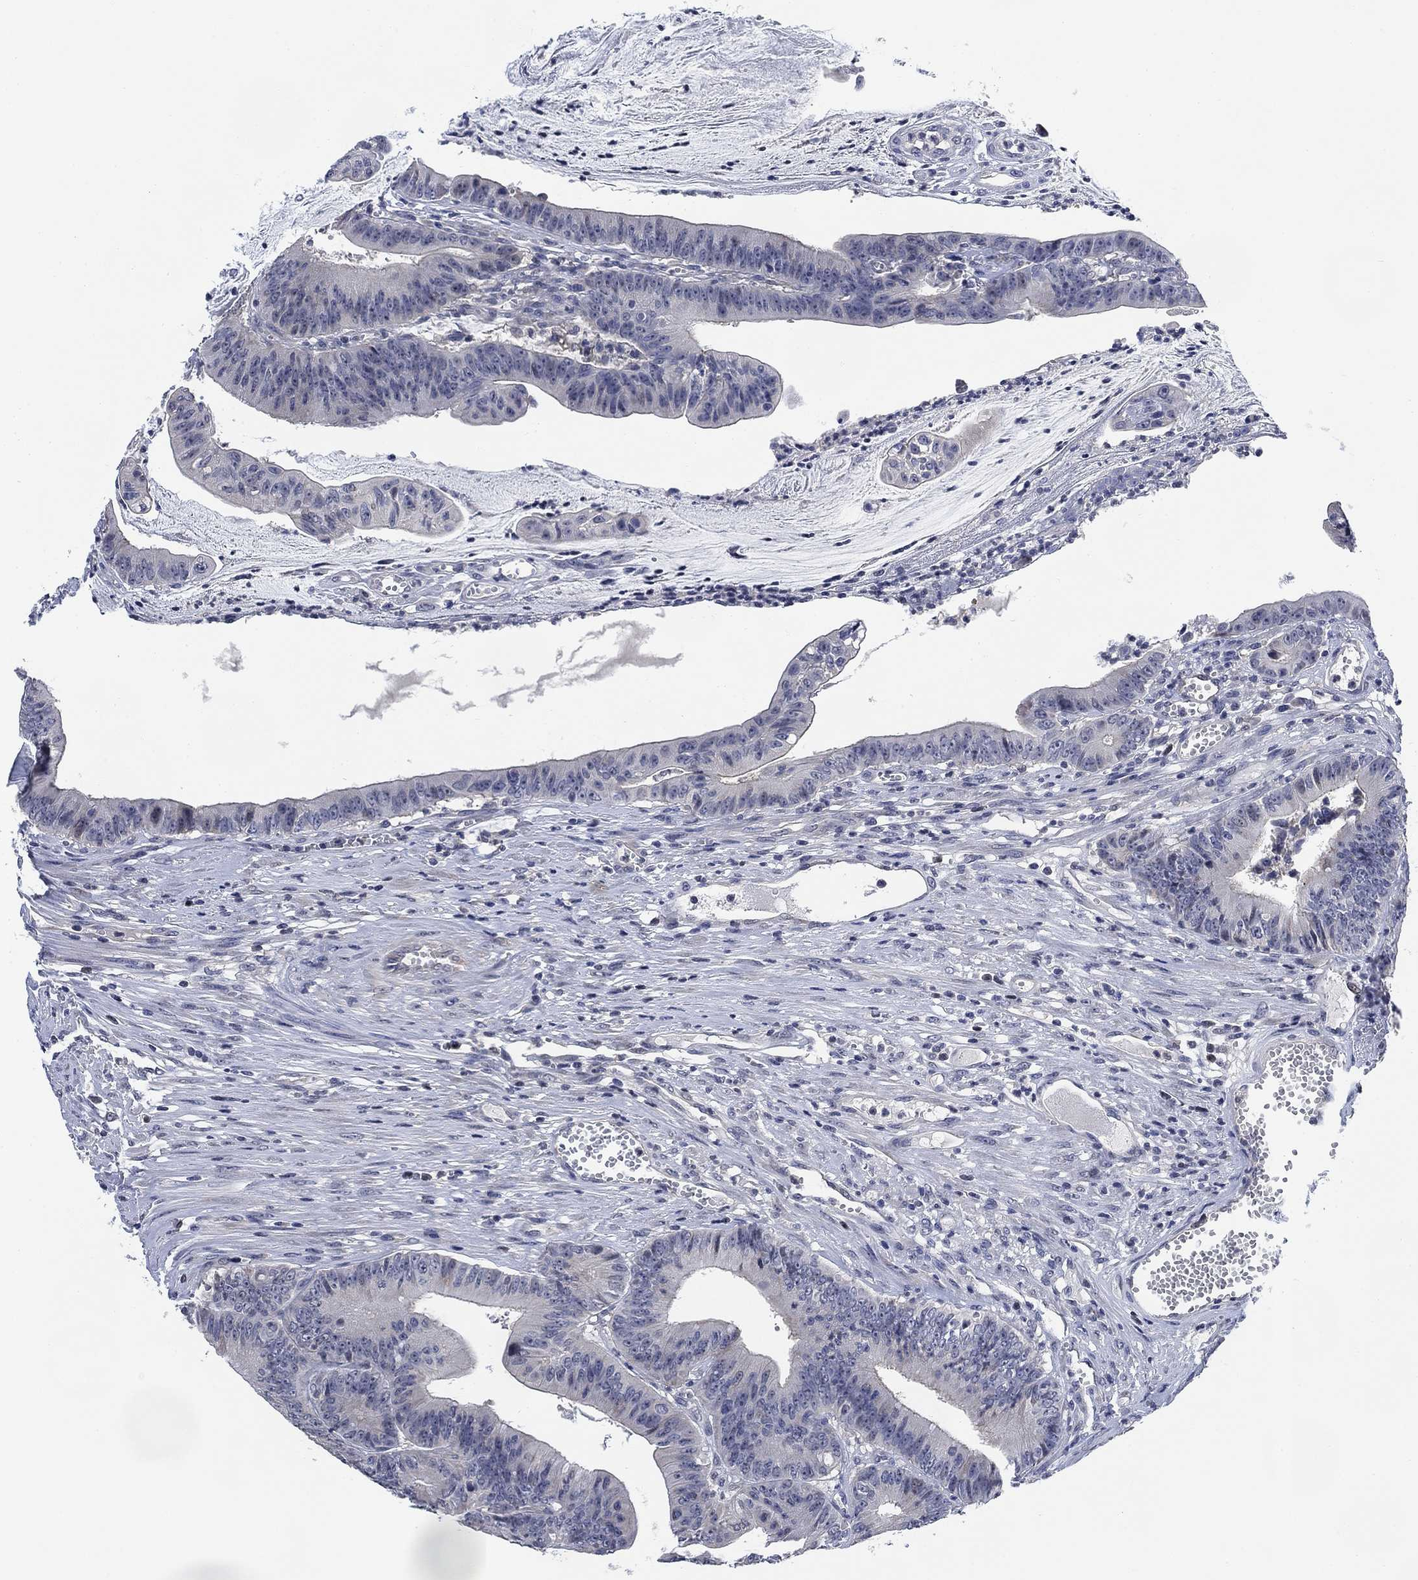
{"staining": {"intensity": "negative", "quantity": "none", "location": "none"}, "tissue": "colorectal cancer", "cell_type": "Tumor cells", "image_type": "cancer", "snomed": [{"axis": "morphology", "description": "Adenocarcinoma, NOS"}, {"axis": "topography", "description": "Colon"}], "caption": "Tumor cells show no significant protein staining in colorectal adenocarcinoma. (DAB immunohistochemistry with hematoxylin counter stain).", "gene": "DAZL", "patient": {"sex": "female", "age": 69}}